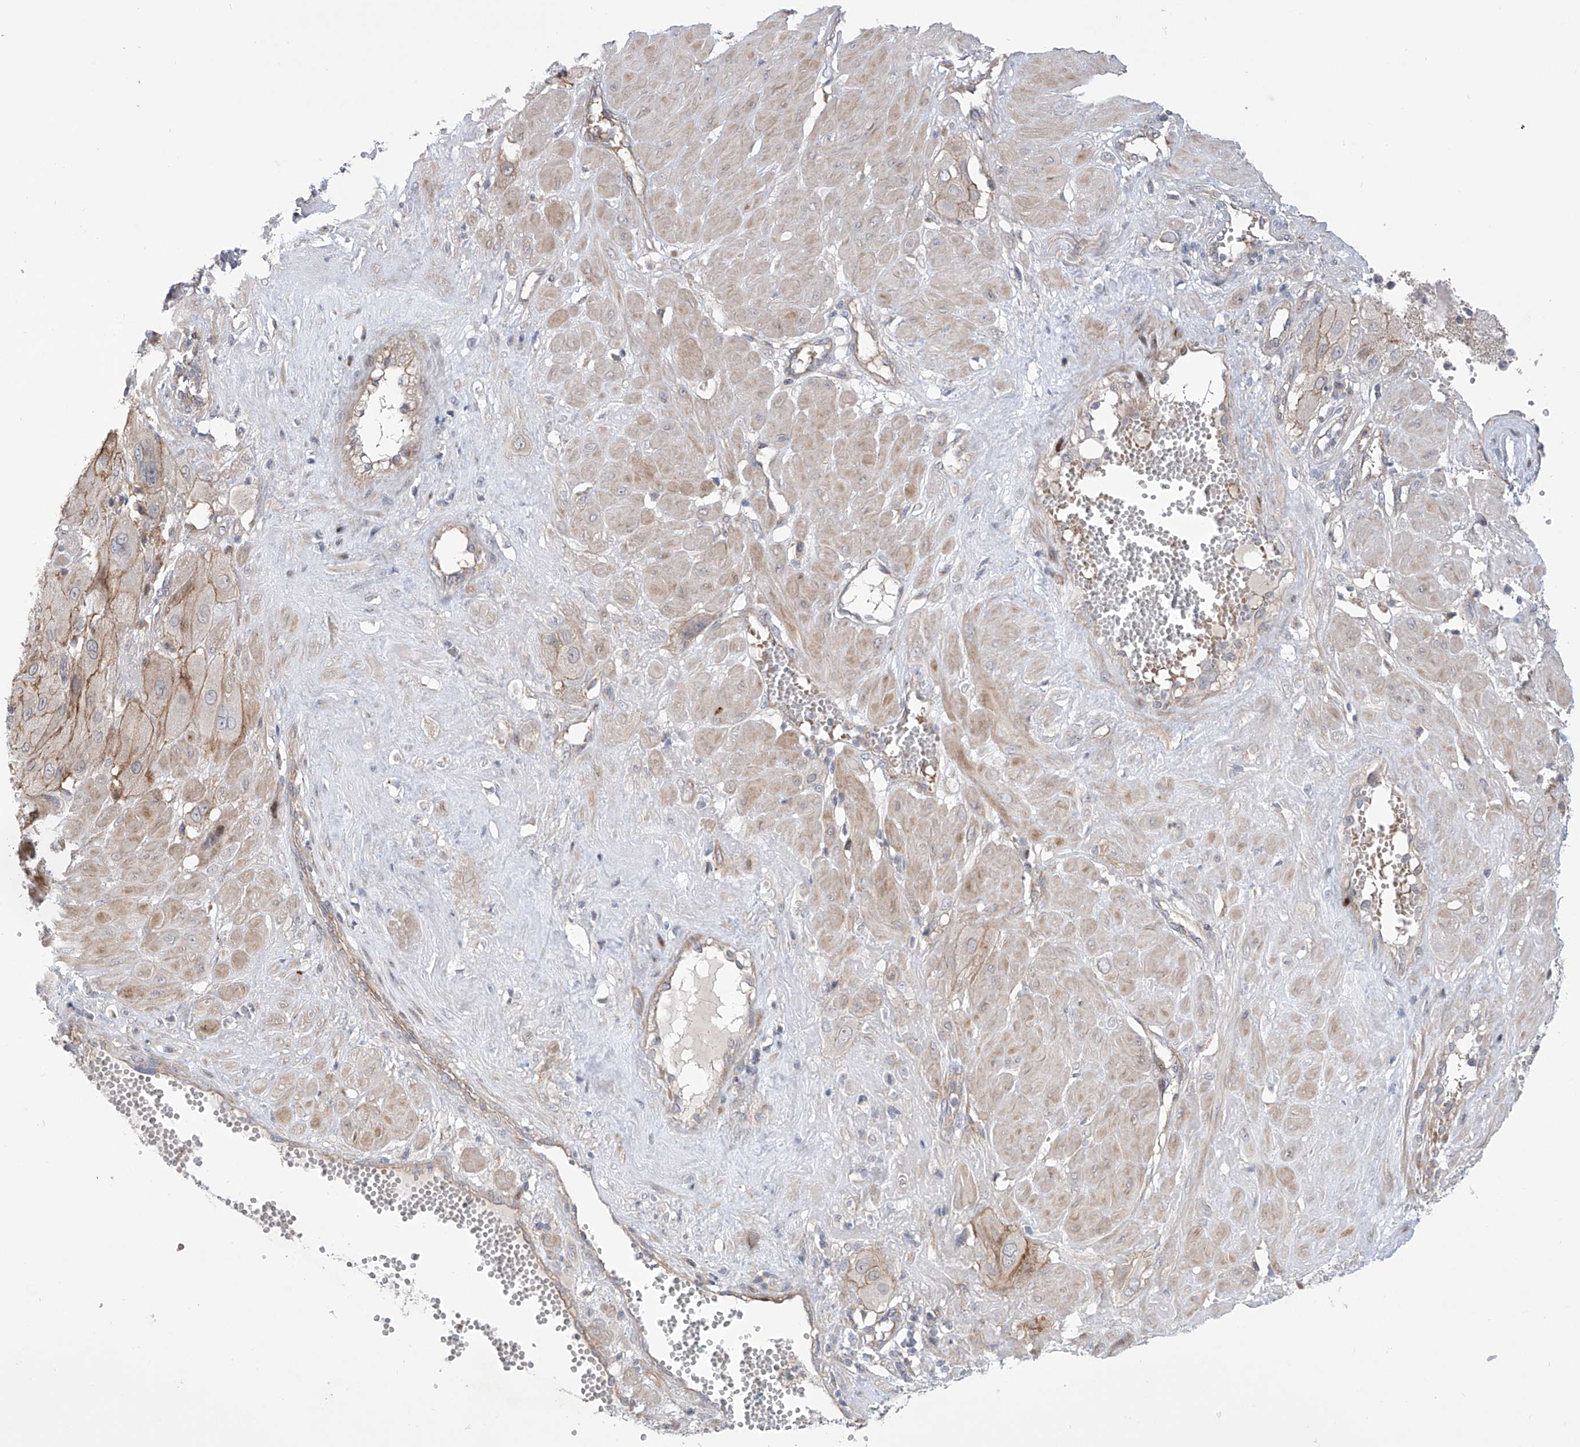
{"staining": {"intensity": "moderate", "quantity": "<25%", "location": "cytoplasmic/membranous"}, "tissue": "cervical cancer", "cell_type": "Tumor cells", "image_type": "cancer", "snomed": [{"axis": "morphology", "description": "Squamous cell carcinoma, NOS"}, {"axis": "topography", "description": "Cervix"}], "caption": "A brown stain shows moderate cytoplasmic/membranous expression of a protein in cervical cancer tumor cells.", "gene": "LRRC1", "patient": {"sex": "female", "age": 34}}